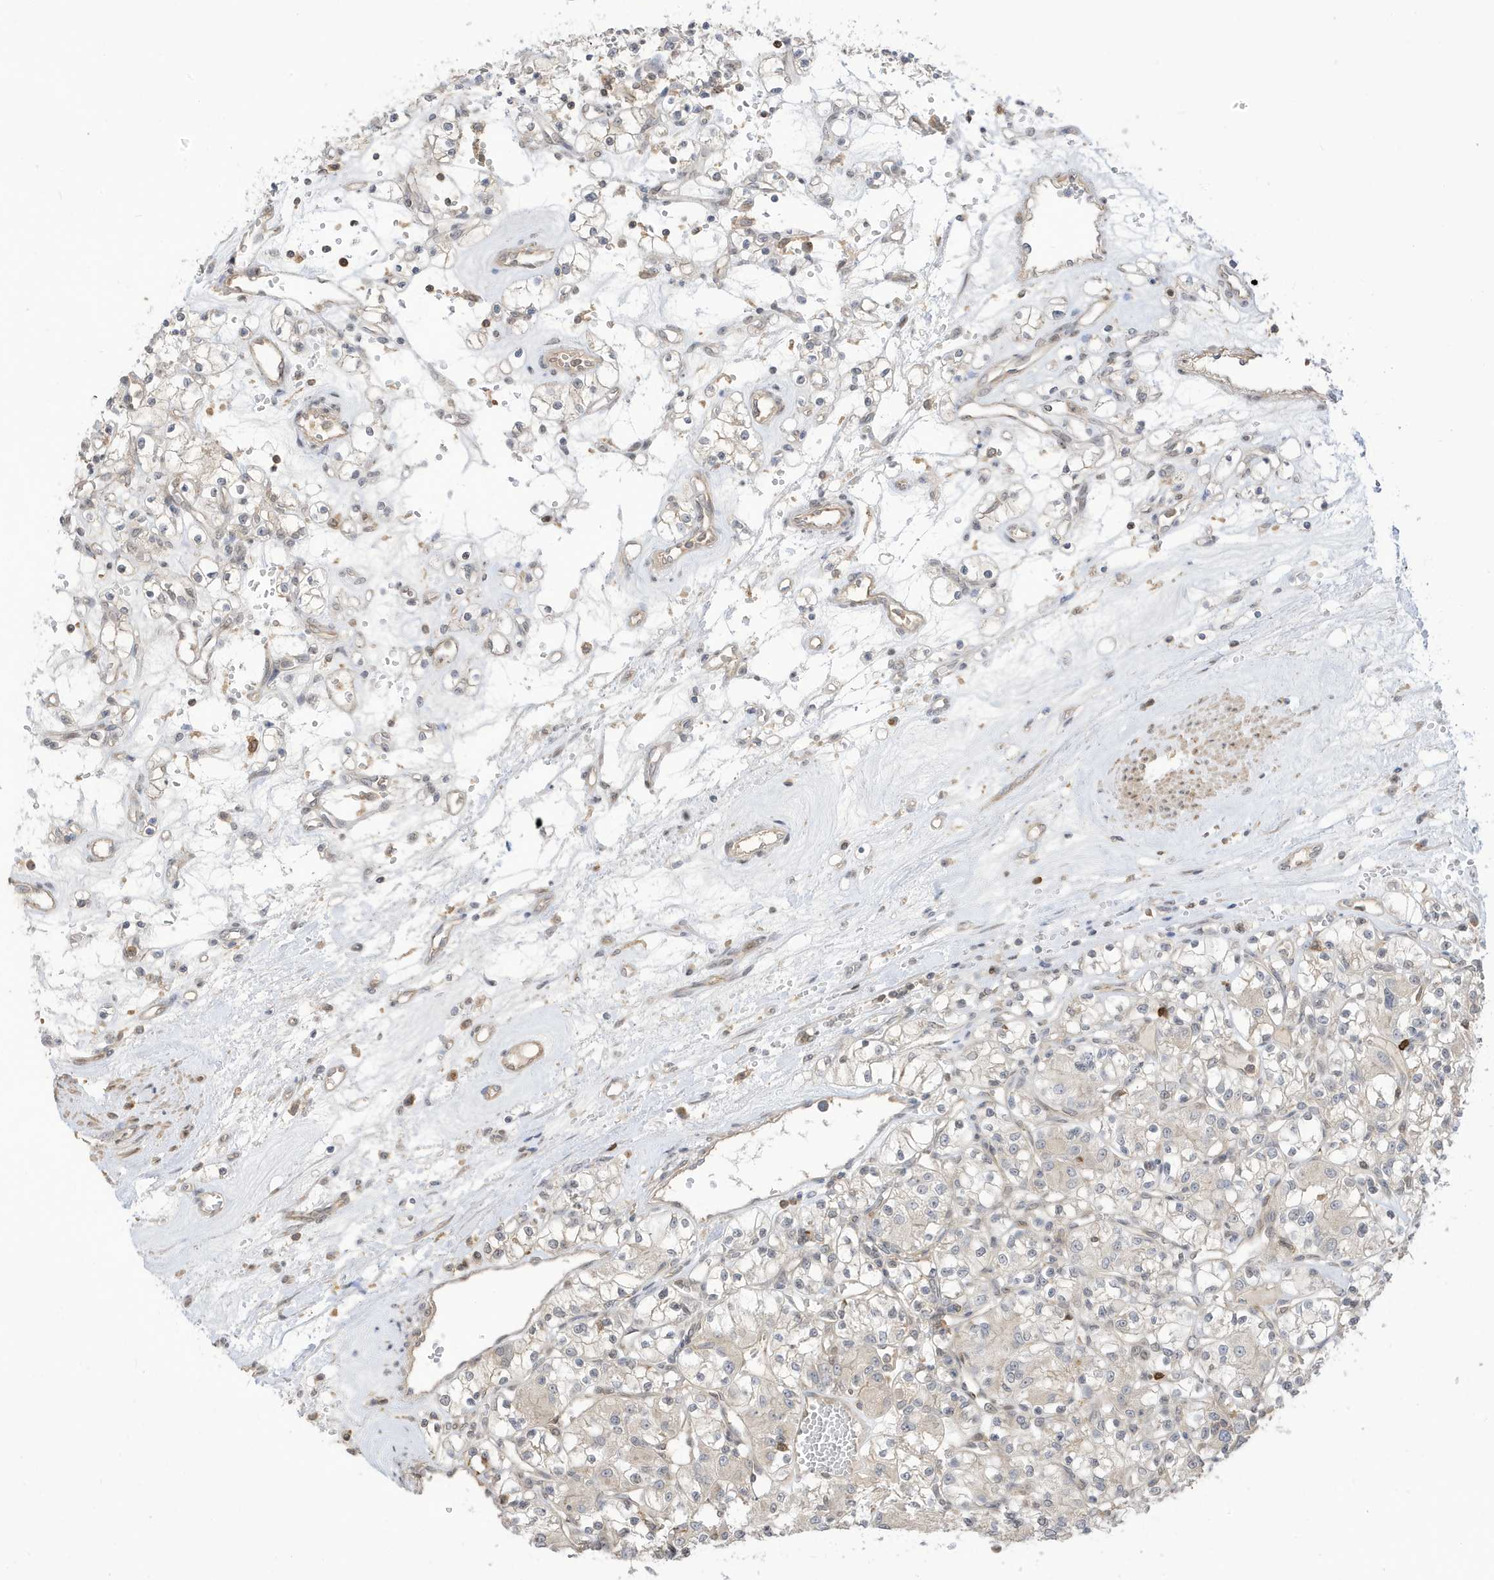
{"staining": {"intensity": "negative", "quantity": "none", "location": "none"}, "tissue": "renal cancer", "cell_type": "Tumor cells", "image_type": "cancer", "snomed": [{"axis": "morphology", "description": "Adenocarcinoma, NOS"}, {"axis": "topography", "description": "Kidney"}], "caption": "Renal cancer (adenocarcinoma) was stained to show a protein in brown. There is no significant positivity in tumor cells.", "gene": "TAB3", "patient": {"sex": "female", "age": 59}}